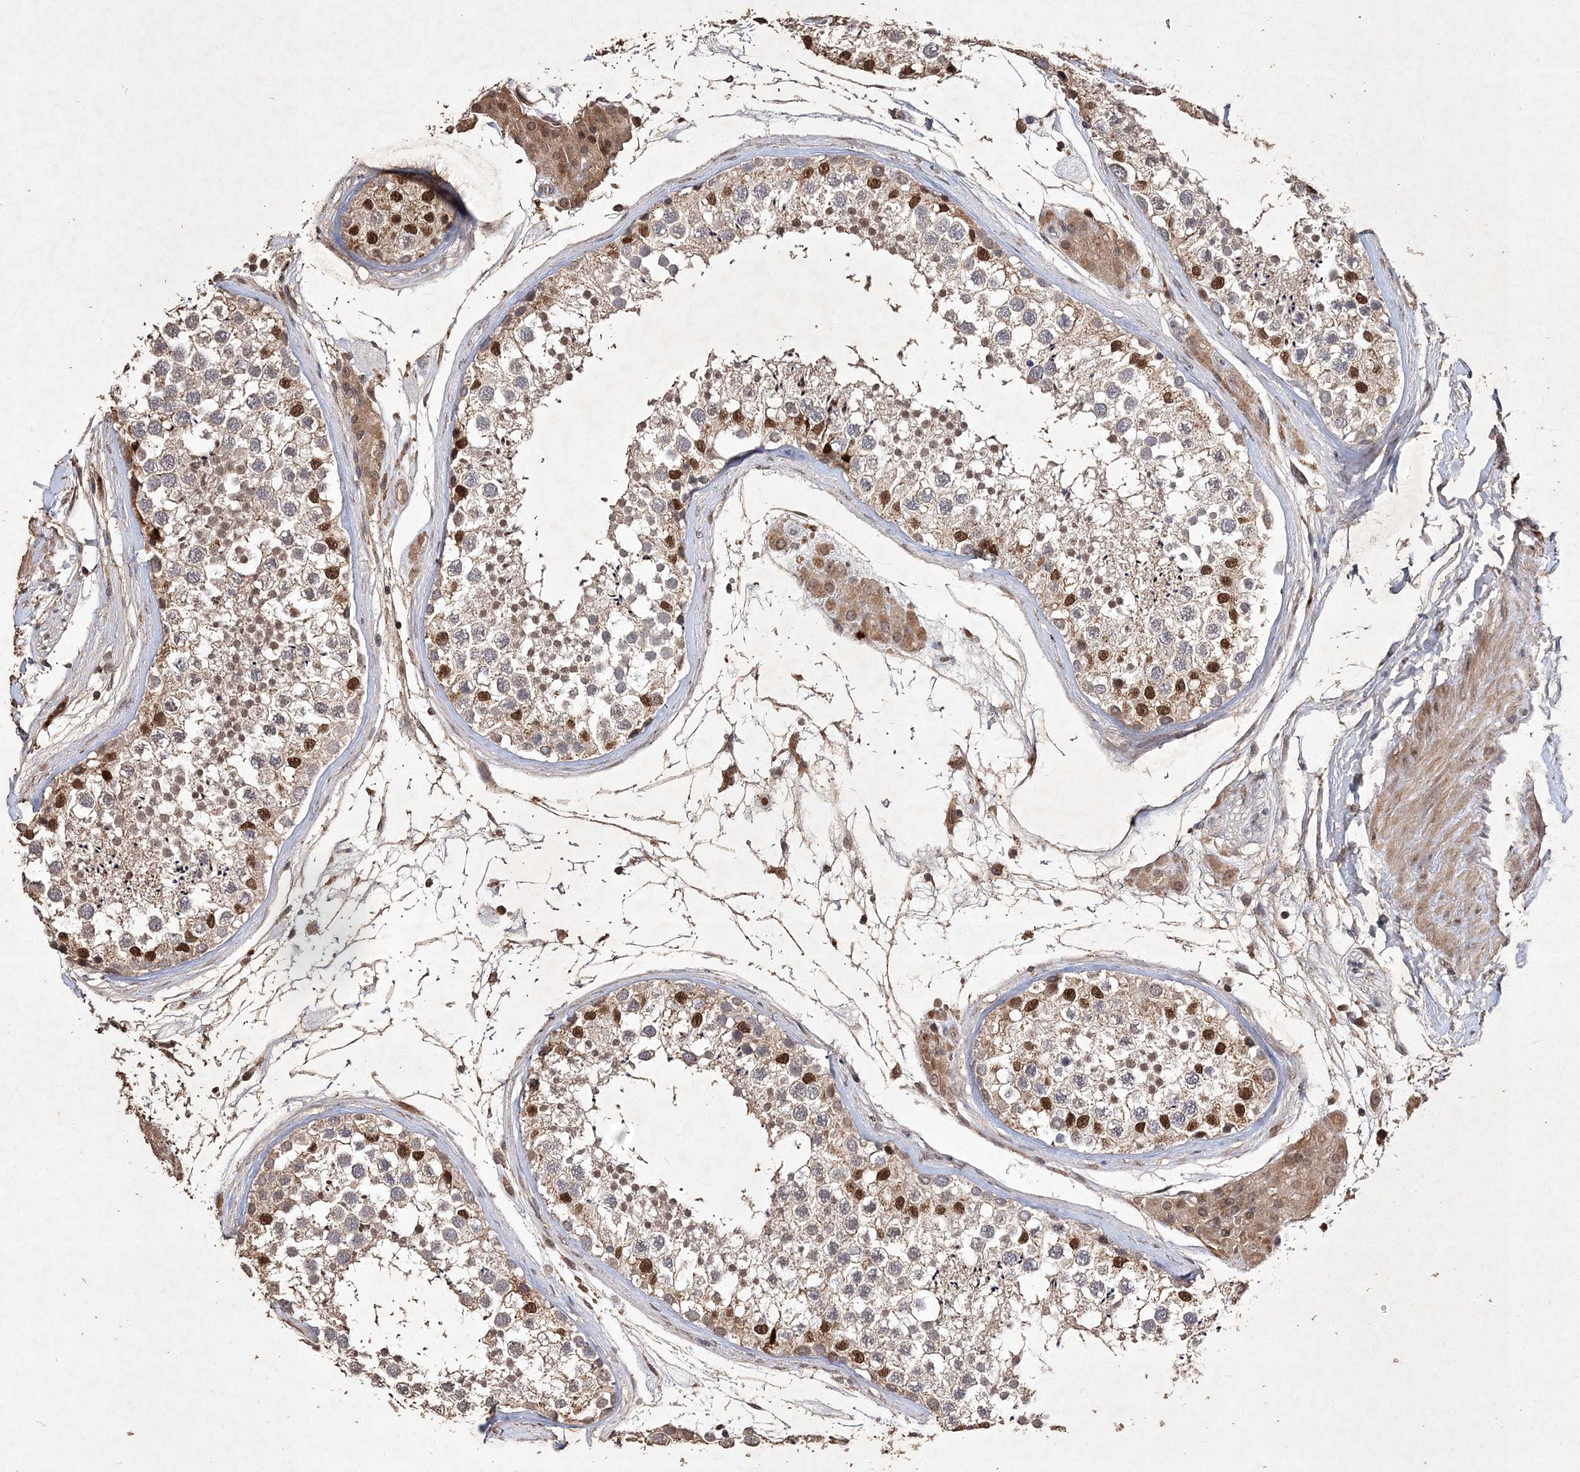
{"staining": {"intensity": "strong", "quantity": "<25%", "location": "nuclear"}, "tissue": "testis", "cell_type": "Cells in seminiferous ducts", "image_type": "normal", "snomed": [{"axis": "morphology", "description": "Normal tissue, NOS"}, {"axis": "topography", "description": "Testis"}], "caption": "Protein positivity by immunohistochemistry demonstrates strong nuclear expression in about <25% of cells in seminiferous ducts in unremarkable testis.", "gene": "C3orf38", "patient": {"sex": "male", "age": 46}}